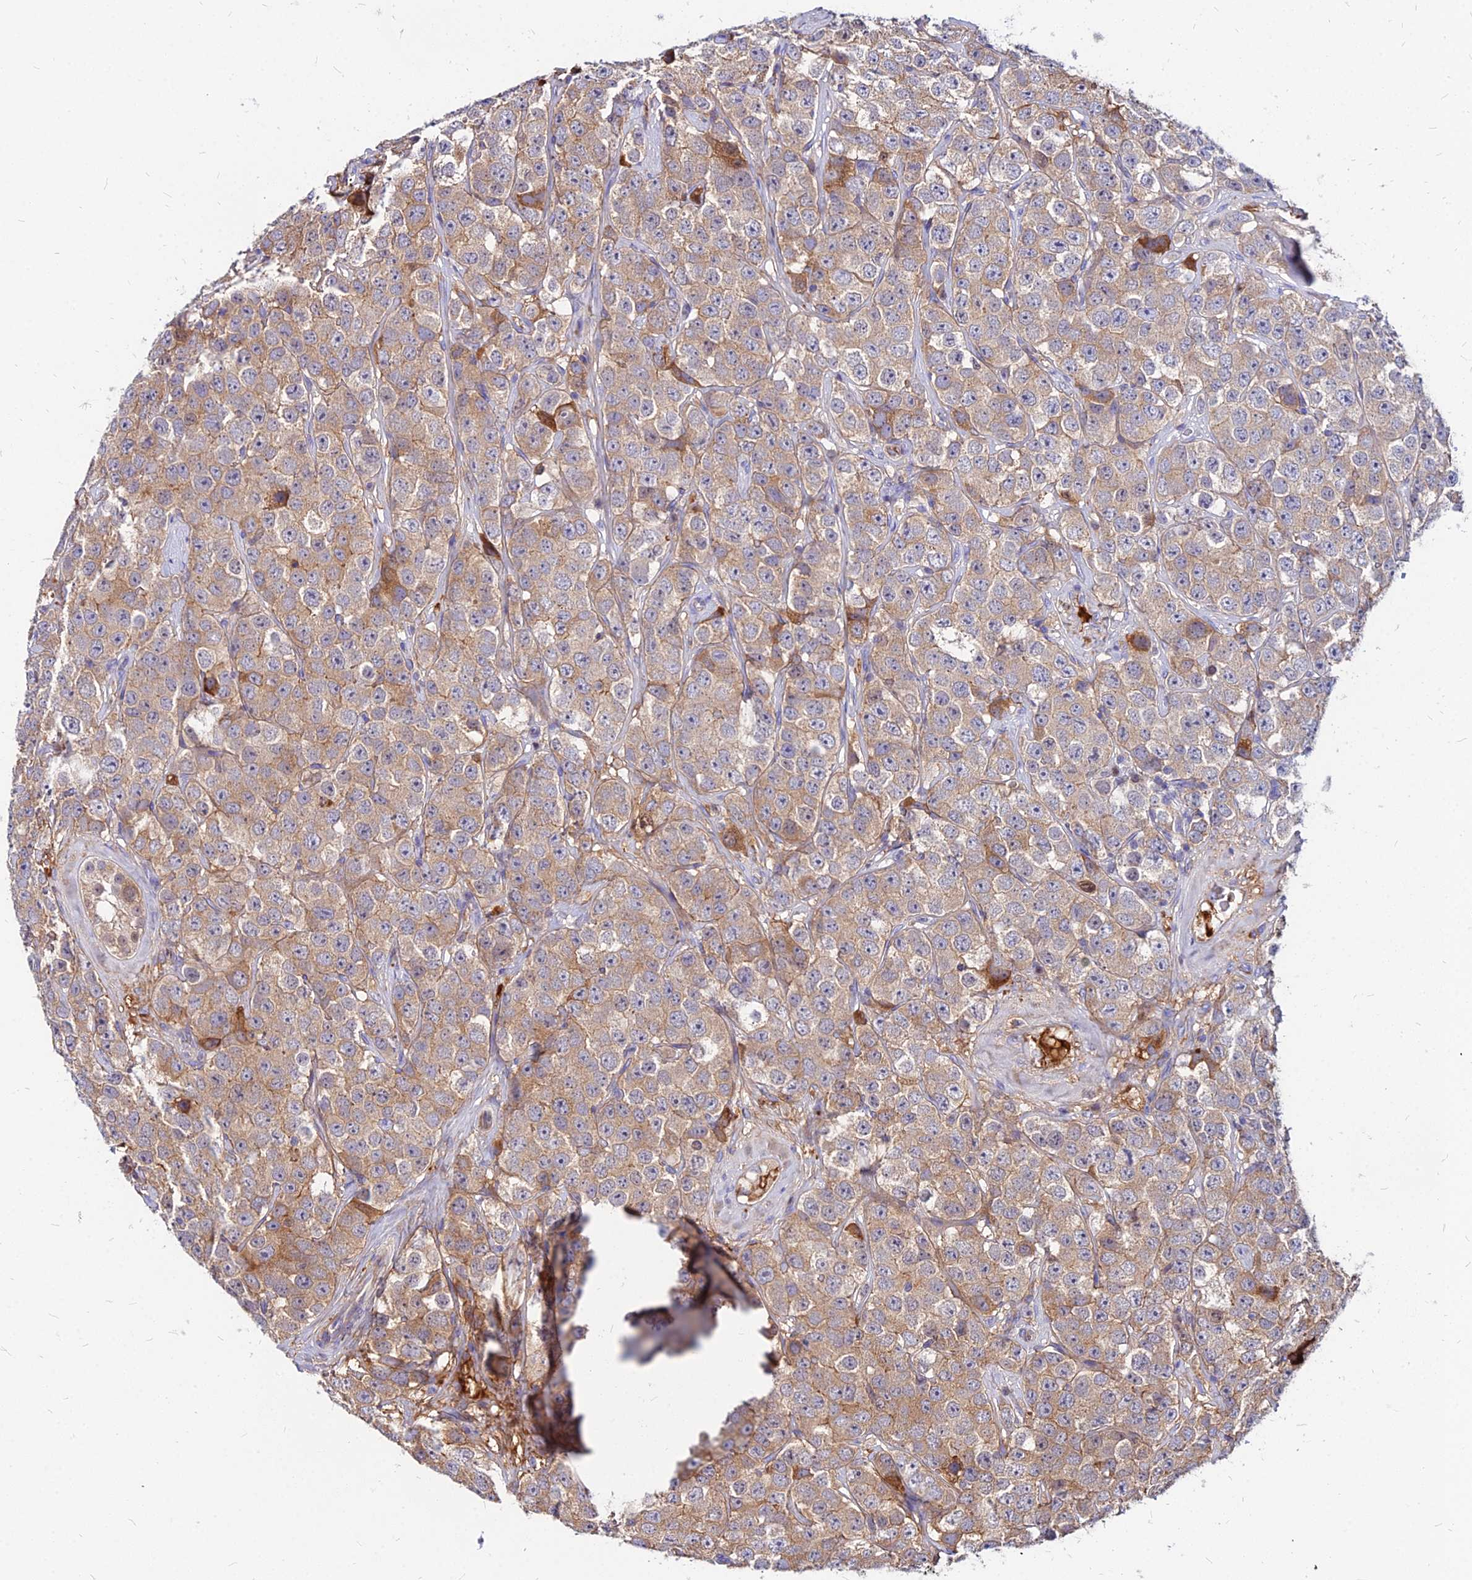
{"staining": {"intensity": "weak", "quantity": ">75%", "location": "cytoplasmic/membranous"}, "tissue": "testis cancer", "cell_type": "Tumor cells", "image_type": "cancer", "snomed": [{"axis": "morphology", "description": "Seminoma, NOS"}, {"axis": "topography", "description": "Testis"}], "caption": "Tumor cells show weak cytoplasmic/membranous expression in approximately >75% of cells in testis cancer.", "gene": "ACSM6", "patient": {"sex": "male", "age": 28}}